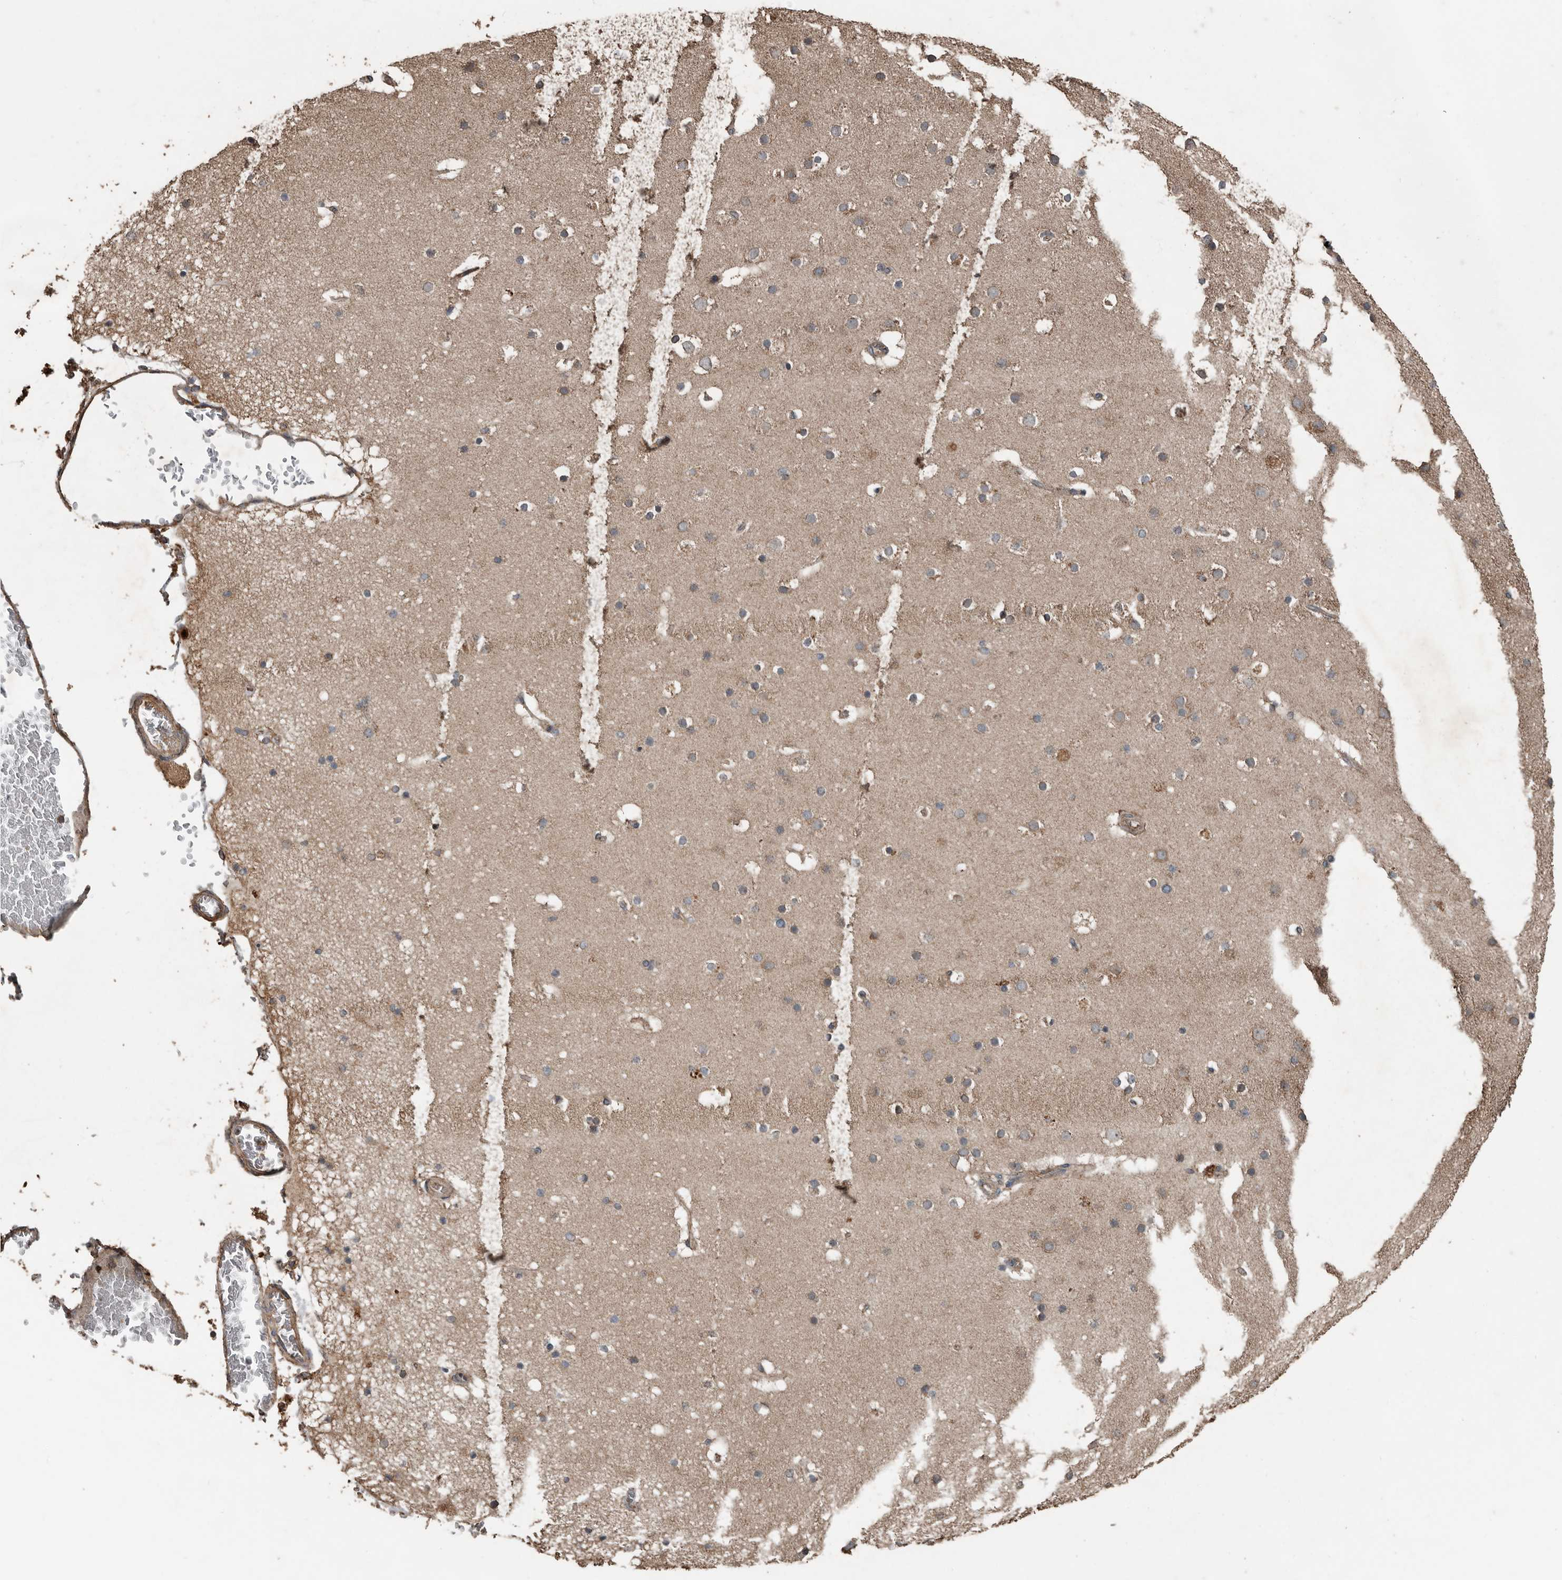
{"staining": {"intensity": "moderate", "quantity": "25%-75%", "location": "cytoplasmic/membranous"}, "tissue": "cerebral cortex", "cell_type": "Endothelial cells", "image_type": "normal", "snomed": [{"axis": "morphology", "description": "Normal tissue, NOS"}, {"axis": "topography", "description": "Cerebral cortex"}], "caption": "Protein analysis of benign cerebral cortex reveals moderate cytoplasmic/membranous expression in about 25%-75% of endothelial cells.", "gene": "RNF207", "patient": {"sex": "male", "age": 57}}